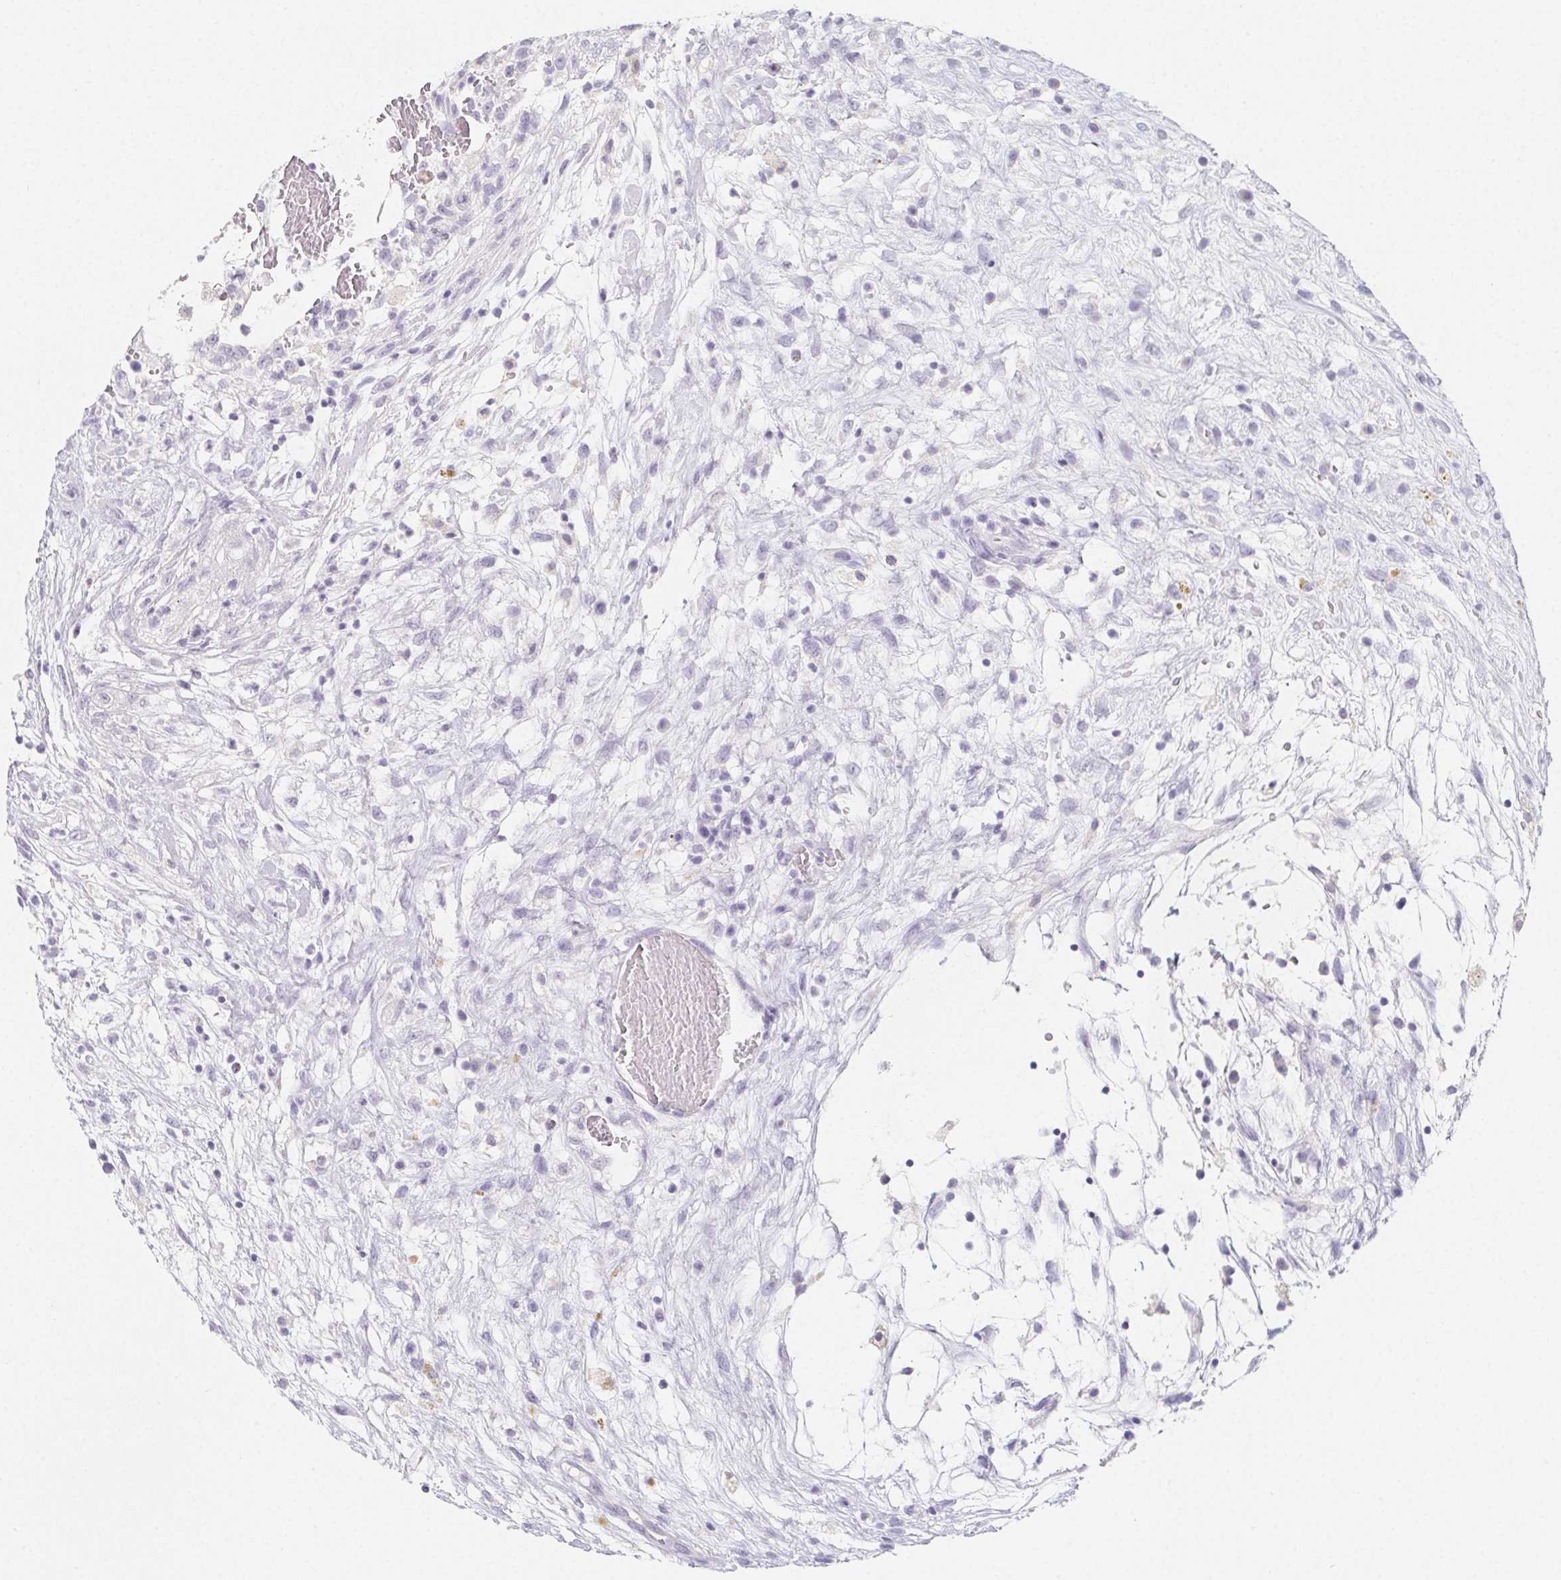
{"staining": {"intensity": "negative", "quantity": "none", "location": "none"}, "tissue": "testis cancer", "cell_type": "Tumor cells", "image_type": "cancer", "snomed": [{"axis": "morphology", "description": "Carcinoma, Embryonal, NOS"}, {"axis": "topography", "description": "Testis"}], "caption": "Tumor cells are negative for brown protein staining in embryonal carcinoma (testis).", "gene": "GLIPR1L1", "patient": {"sex": "male", "age": 32}}